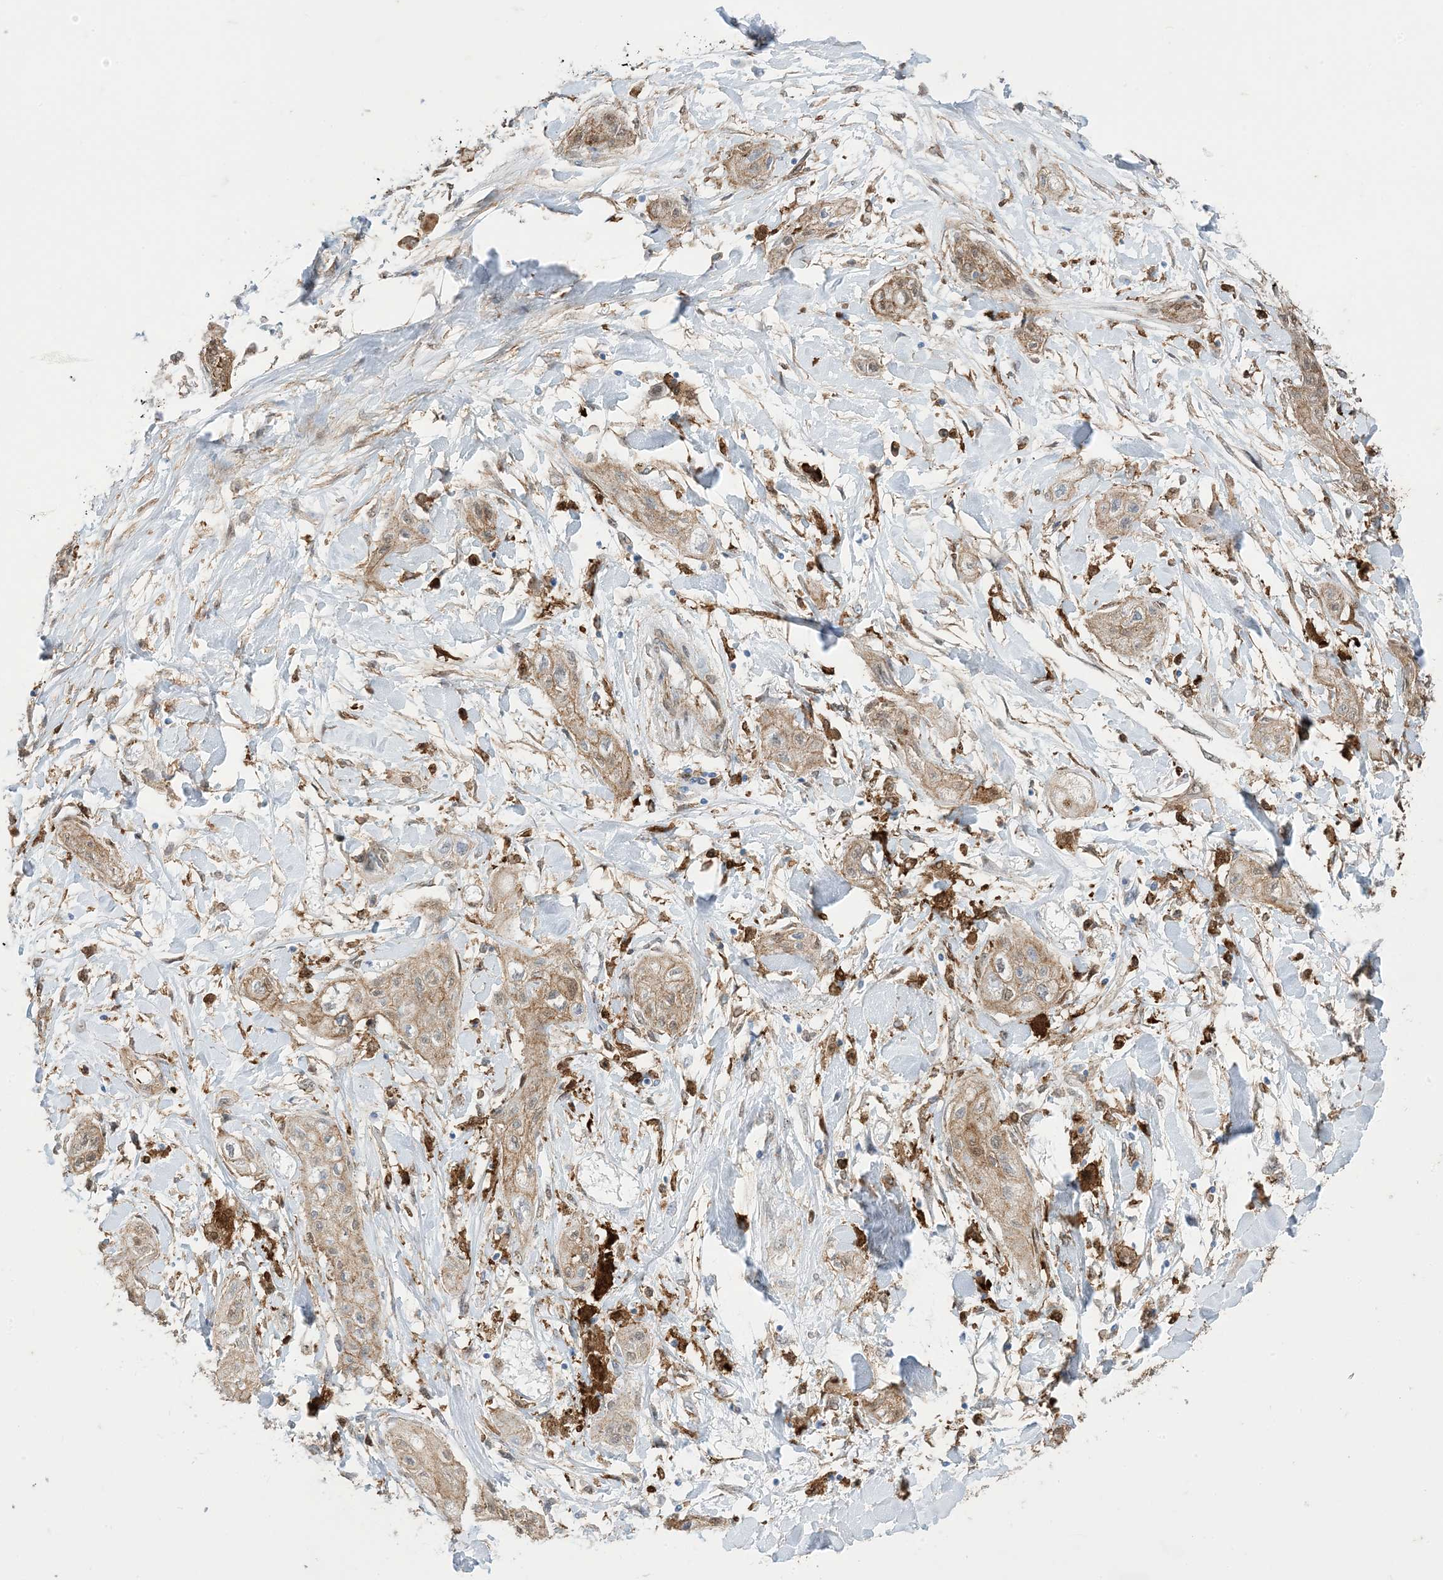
{"staining": {"intensity": "moderate", "quantity": ">75%", "location": "cytoplasmic/membranous"}, "tissue": "lung cancer", "cell_type": "Tumor cells", "image_type": "cancer", "snomed": [{"axis": "morphology", "description": "Squamous cell carcinoma, NOS"}, {"axis": "topography", "description": "Lung"}], "caption": "Brown immunohistochemical staining in squamous cell carcinoma (lung) exhibits moderate cytoplasmic/membranous staining in approximately >75% of tumor cells.", "gene": "GSN", "patient": {"sex": "female", "age": 47}}